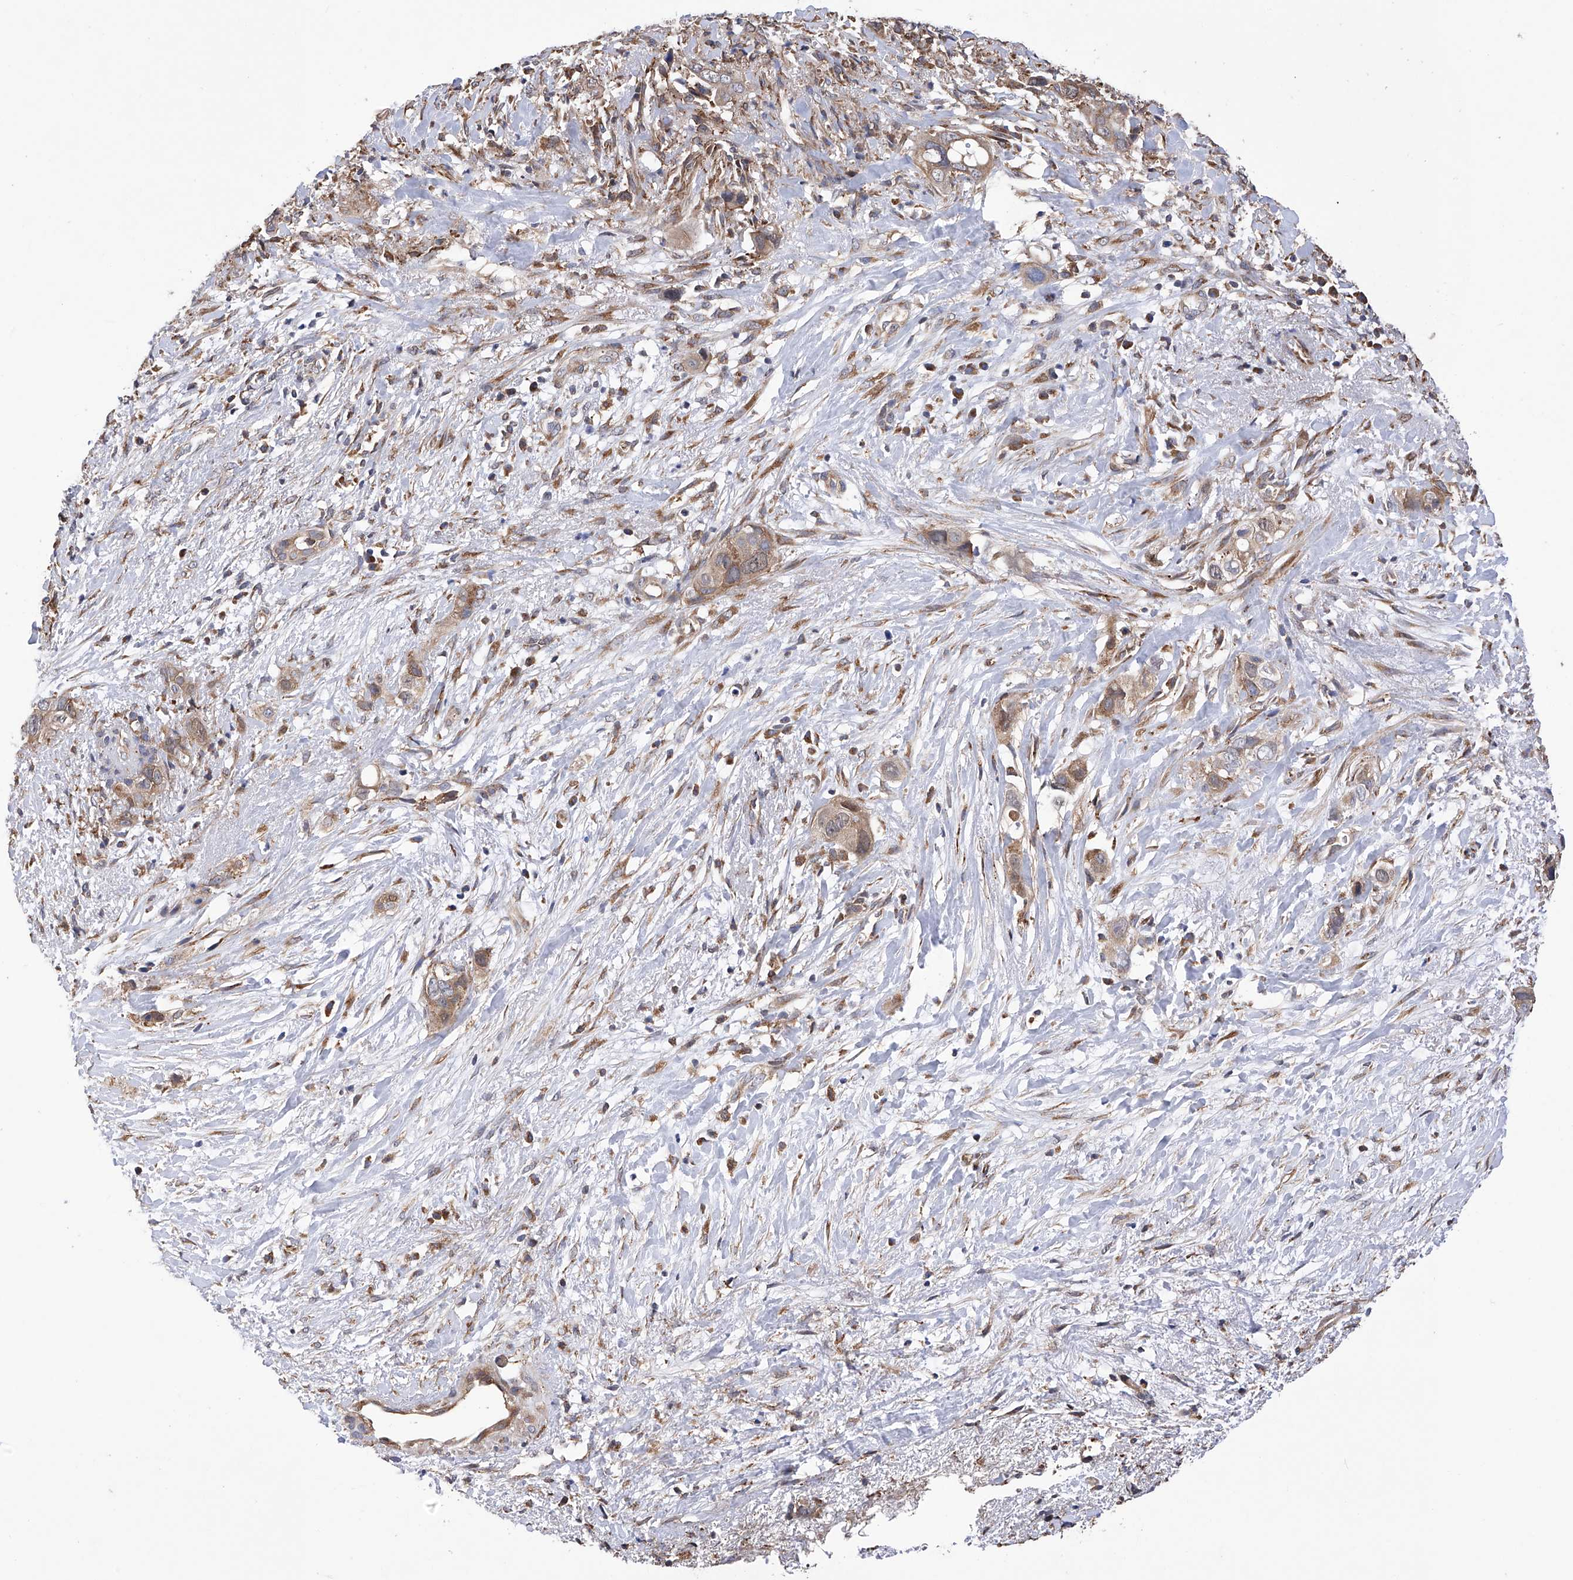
{"staining": {"intensity": "weak", "quantity": ">75%", "location": "cytoplasmic/membranous"}, "tissue": "liver cancer", "cell_type": "Tumor cells", "image_type": "cancer", "snomed": [{"axis": "morphology", "description": "Cholangiocarcinoma"}, {"axis": "topography", "description": "Liver"}], "caption": "The image displays immunohistochemical staining of liver cancer (cholangiocarcinoma). There is weak cytoplasmic/membranous staining is seen in approximately >75% of tumor cells.", "gene": "DNAH8", "patient": {"sex": "female", "age": 79}}